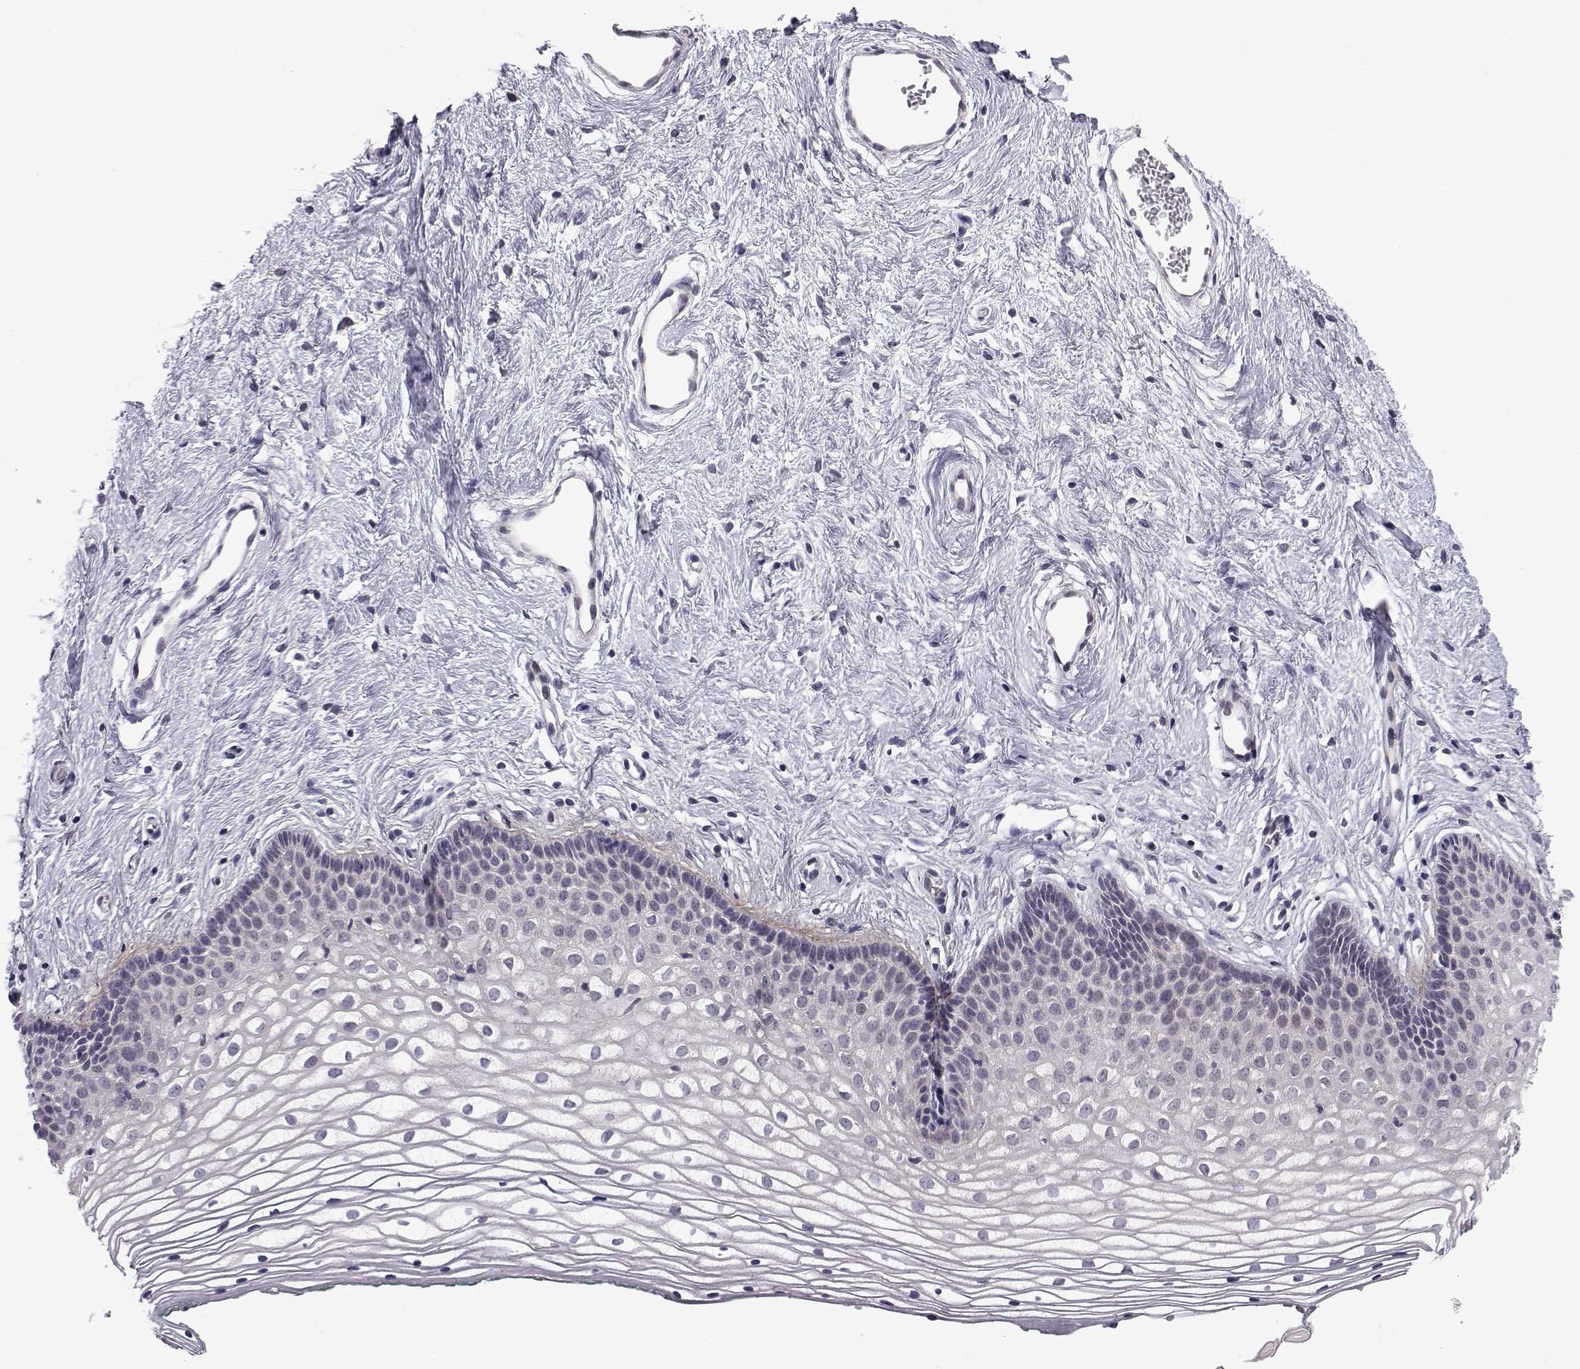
{"staining": {"intensity": "negative", "quantity": "none", "location": "none"}, "tissue": "vagina", "cell_type": "Squamous epithelial cells", "image_type": "normal", "snomed": [{"axis": "morphology", "description": "Normal tissue, NOS"}, {"axis": "topography", "description": "Vagina"}], "caption": "Squamous epithelial cells are negative for brown protein staining in normal vagina.", "gene": "PEX5L", "patient": {"sex": "female", "age": 36}}